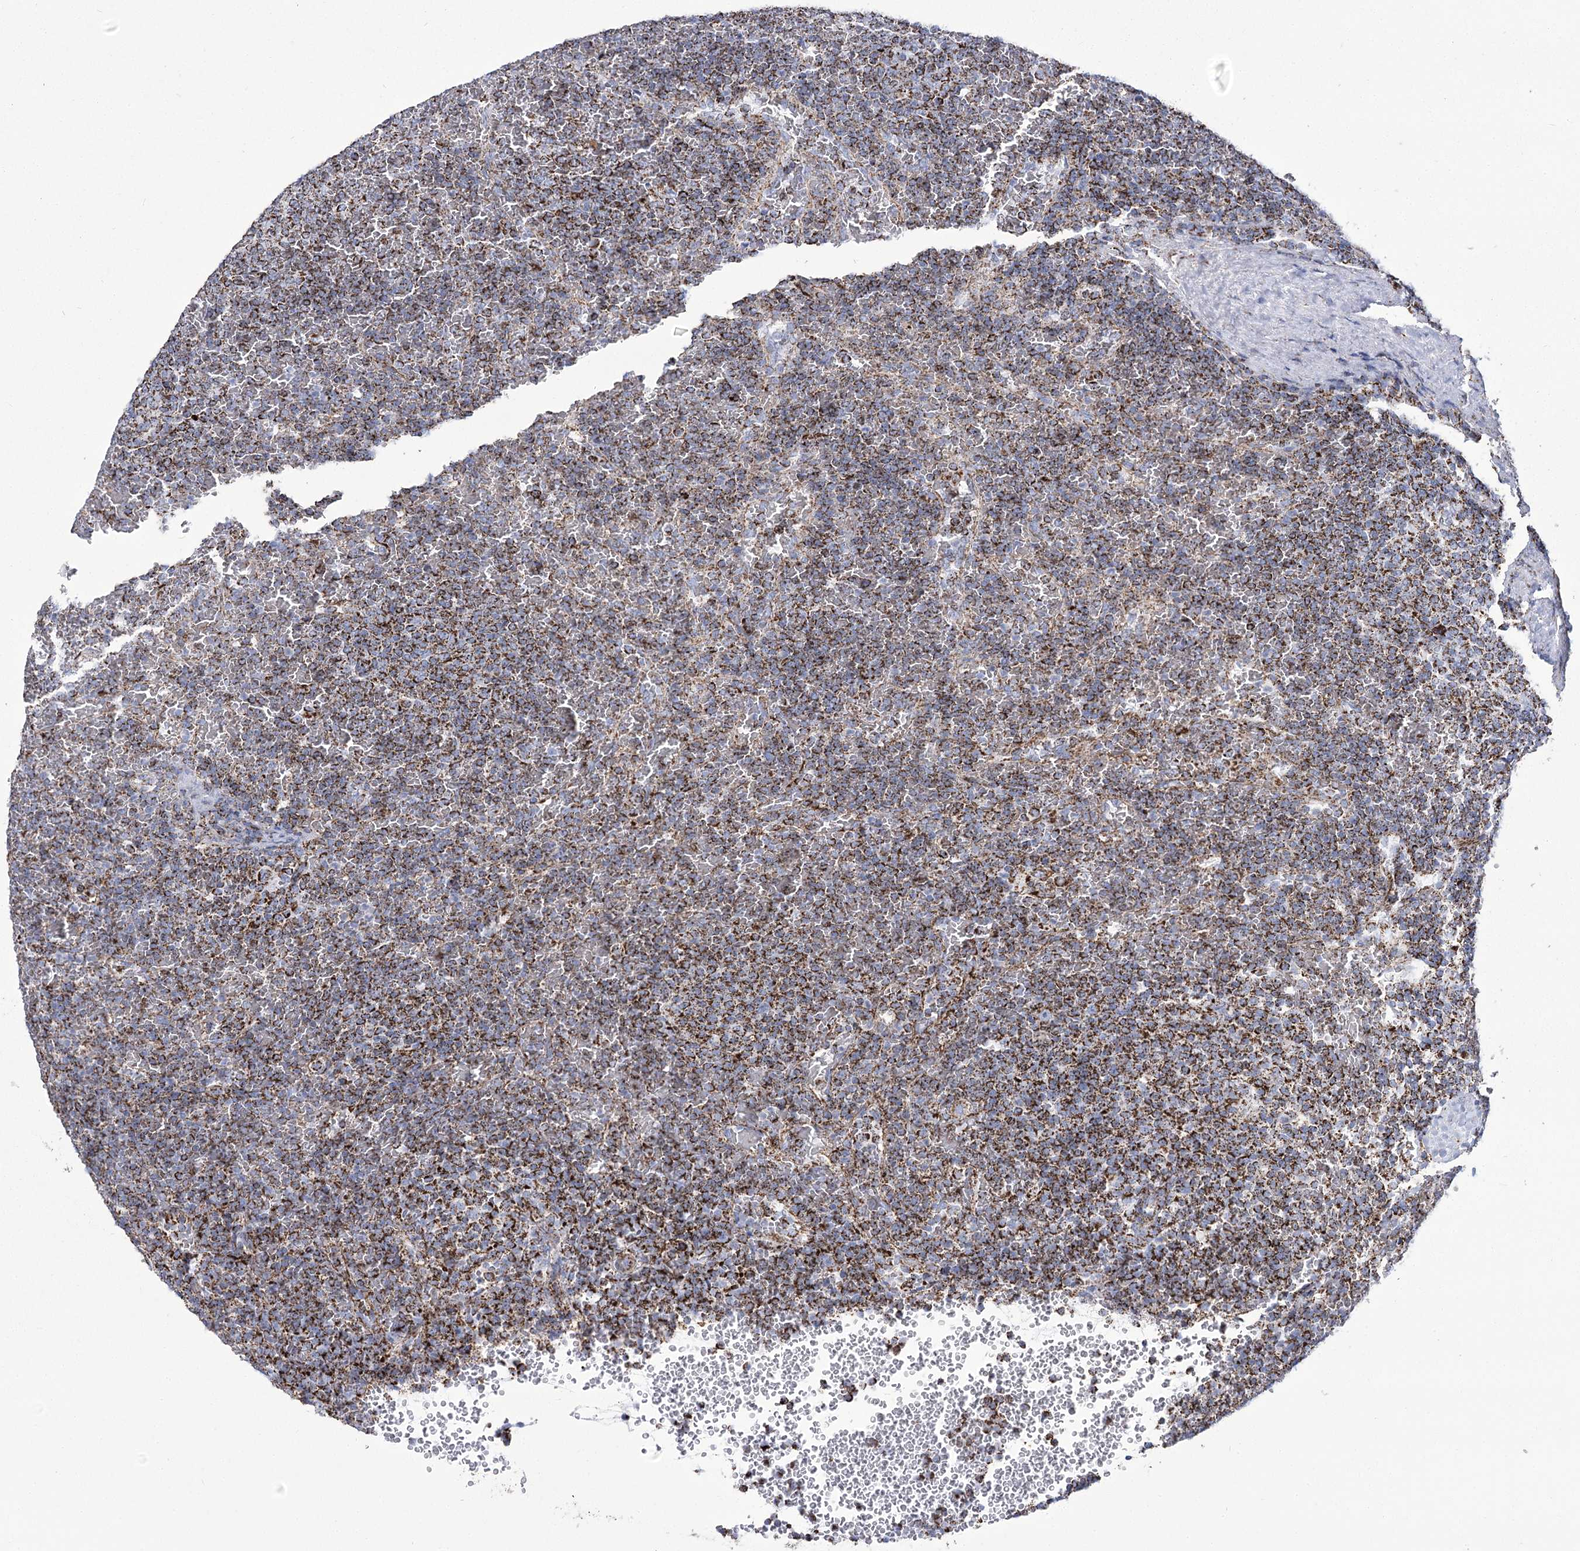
{"staining": {"intensity": "strong", "quantity": ">75%", "location": "cytoplasmic/membranous"}, "tissue": "lymphoma", "cell_type": "Tumor cells", "image_type": "cancer", "snomed": [{"axis": "morphology", "description": "Malignant lymphoma, non-Hodgkin's type, Low grade"}, {"axis": "topography", "description": "Spleen"}], "caption": "Lymphoma tissue shows strong cytoplasmic/membranous expression in about >75% of tumor cells, visualized by immunohistochemistry.", "gene": "PDHB", "patient": {"sex": "female", "age": 77}}